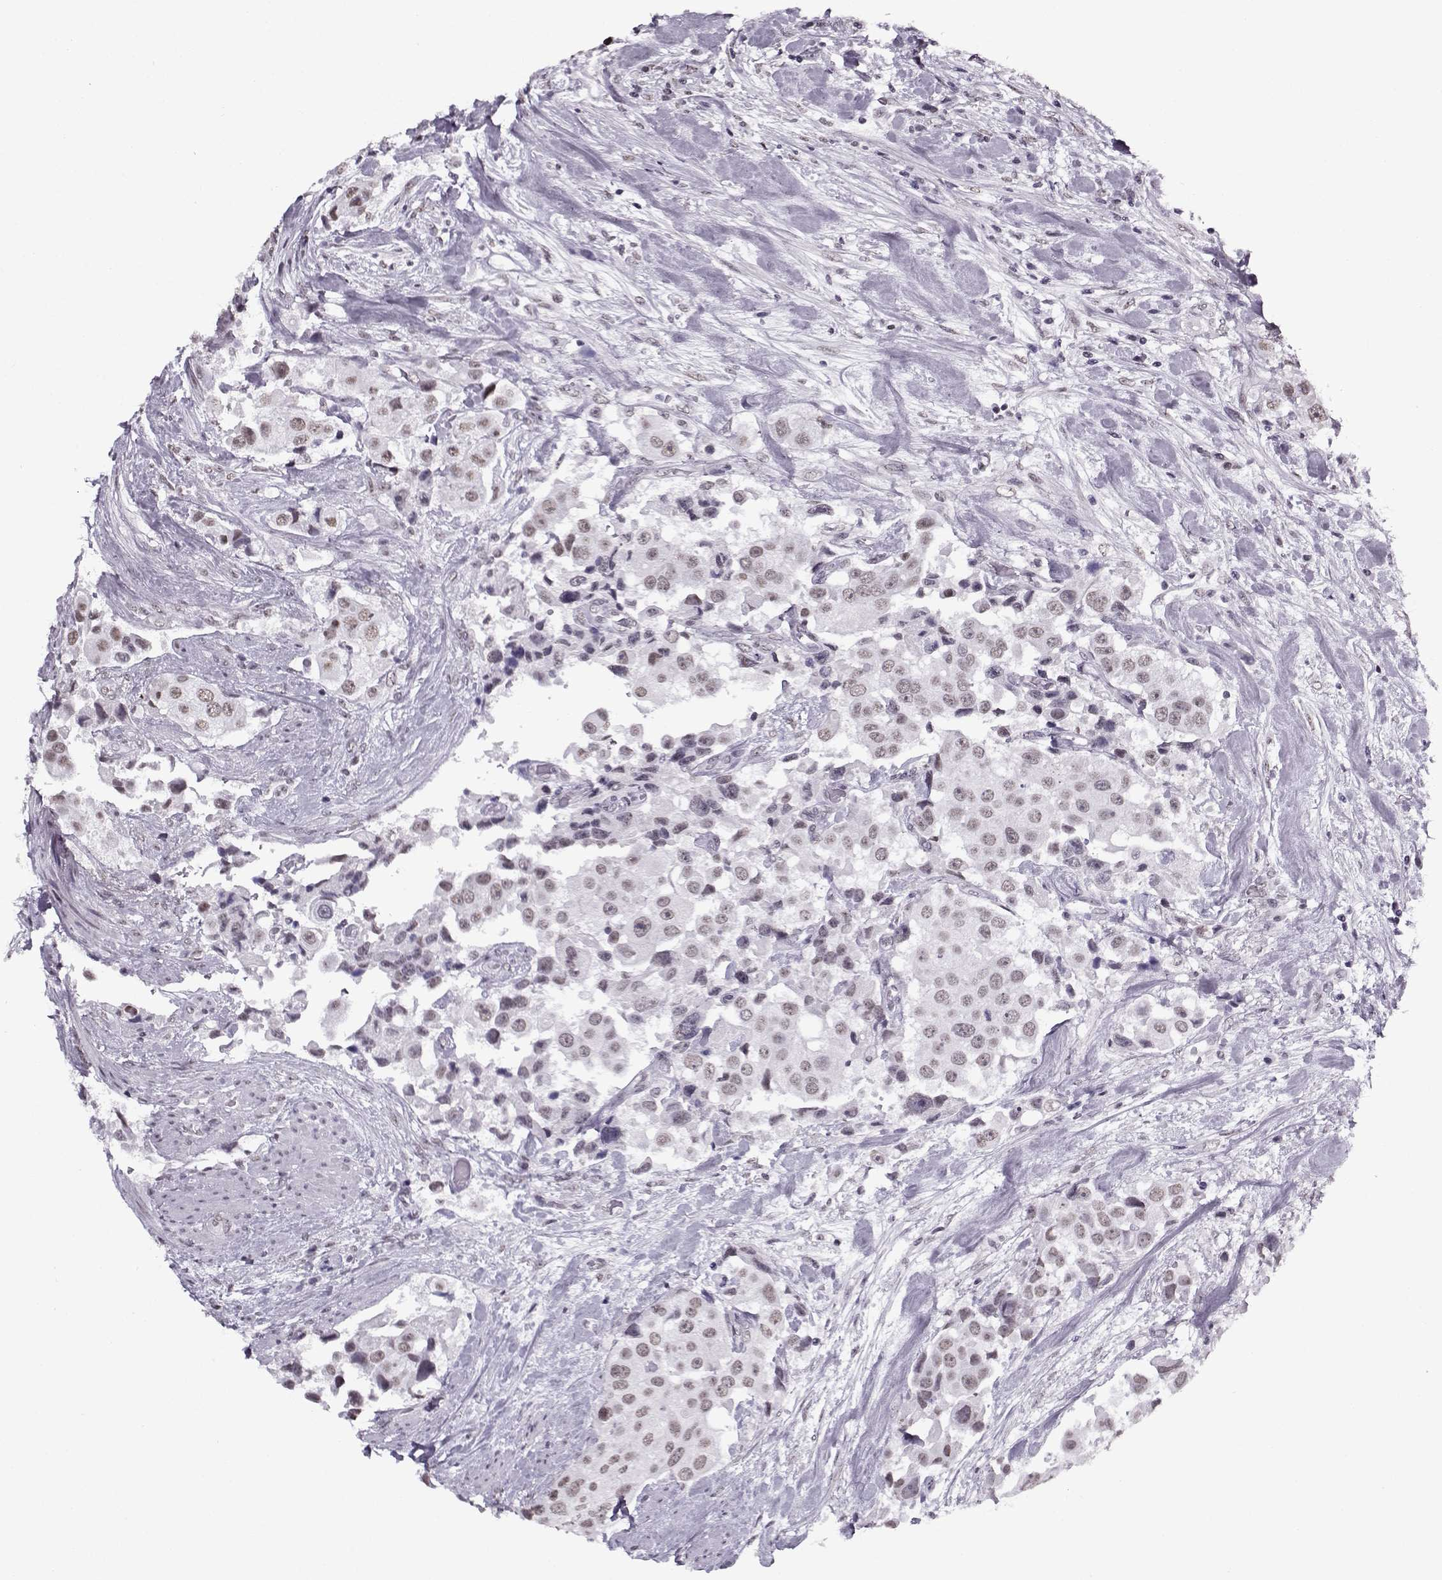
{"staining": {"intensity": "weak", "quantity": "25%-75%", "location": "nuclear"}, "tissue": "urothelial cancer", "cell_type": "Tumor cells", "image_type": "cancer", "snomed": [{"axis": "morphology", "description": "Urothelial carcinoma, High grade"}, {"axis": "topography", "description": "Urinary bladder"}], "caption": "IHC photomicrograph of human urothelial cancer stained for a protein (brown), which shows low levels of weak nuclear staining in about 25%-75% of tumor cells.", "gene": "PRMT8", "patient": {"sex": "female", "age": 64}}